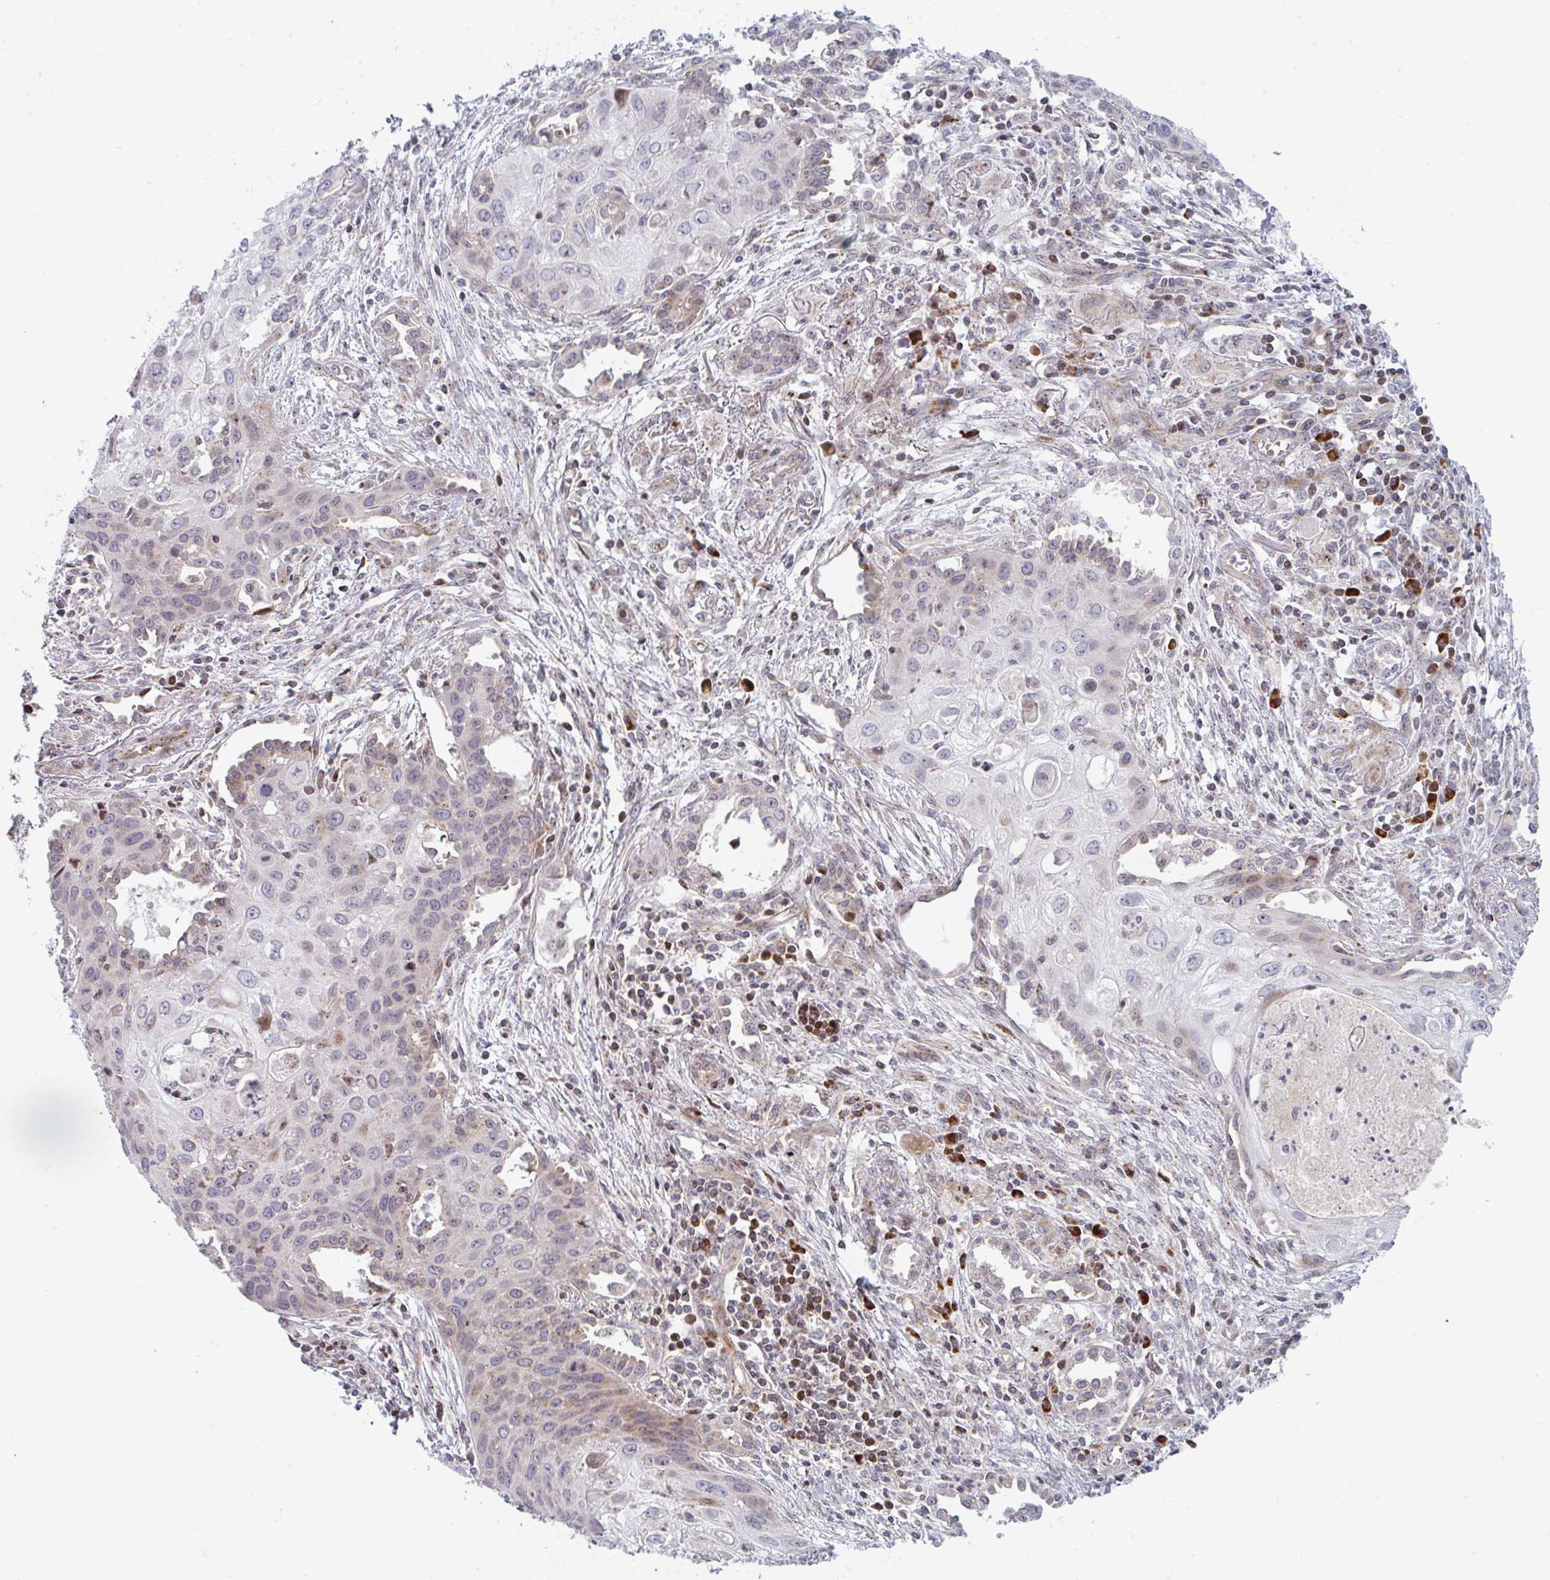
{"staining": {"intensity": "negative", "quantity": "none", "location": "none"}, "tissue": "lung cancer", "cell_type": "Tumor cells", "image_type": "cancer", "snomed": [{"axis": "morphology", "description": "Squamous cell carcinoma, NOS"}, {"axis": "topography", "description": "Lung"}], "caption": "Lung cancer (squamous cell carcinoma) was stained to show a protein in brown. There is no significant expression in tumor cells.", "gene": "PRKCH", "patient": {"sex": "male", "age": 71}}